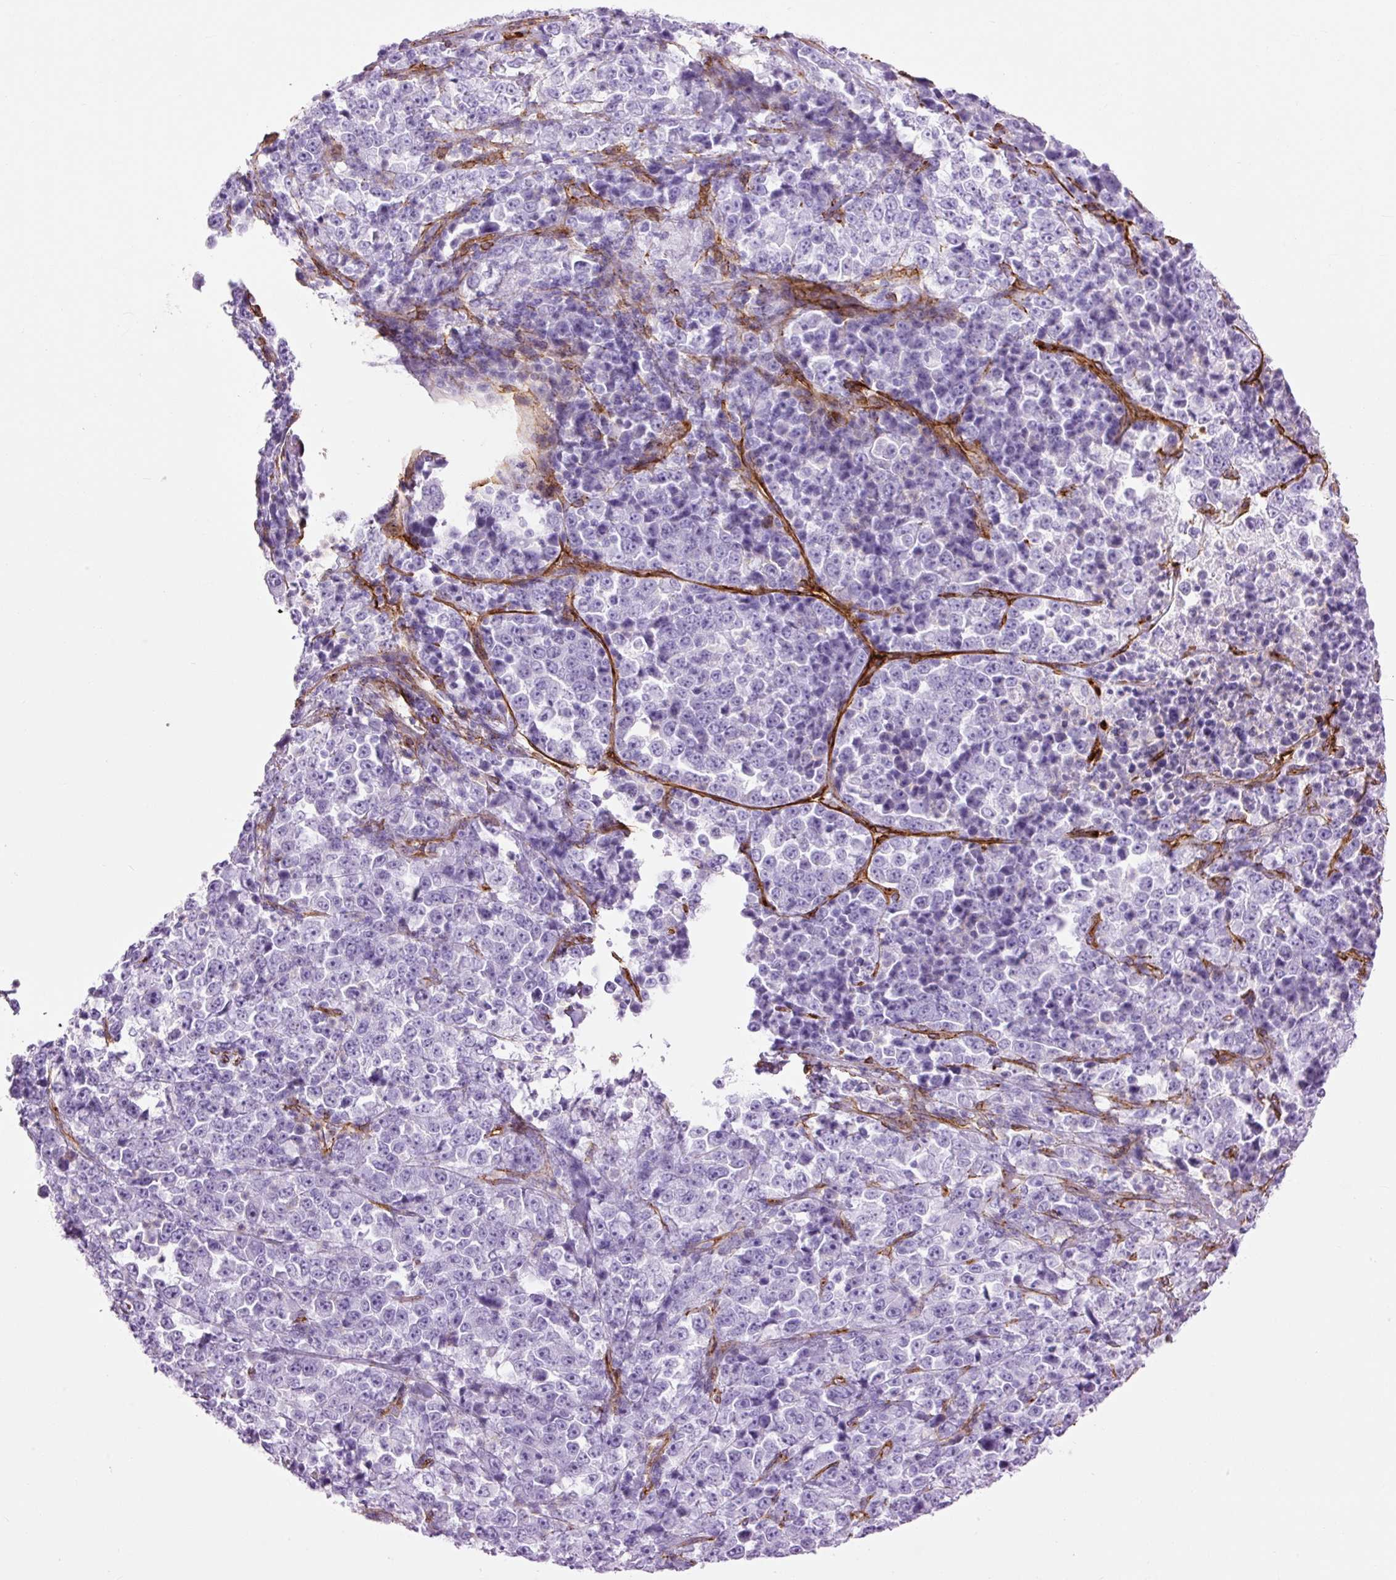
{"staining": {"intensity": "negative", "quantity": "none", "location": "none"}, "tissue": "stomach cancer", "cell_type": "Tumor cells", "image_type": "cancer", "snomed": [{"axis": "morphology", "description": "Normal tissue, NOS"}, {"axis": "morphology", "description": "Adenocarcinoma, NOS"}, {"axis": "topography", "description": "Stomach, upper"}, {"axis": "topography", "description": "Stomach"}], "caption": "IHC photomicrograph of neoplastic tissue: human stomach cancer (adenocarcinoma) stained with DAB exhibits no significant protein expression in tumor cells.", "gene": "CAV1", "patient": {"sex": "male", "age": 59}}